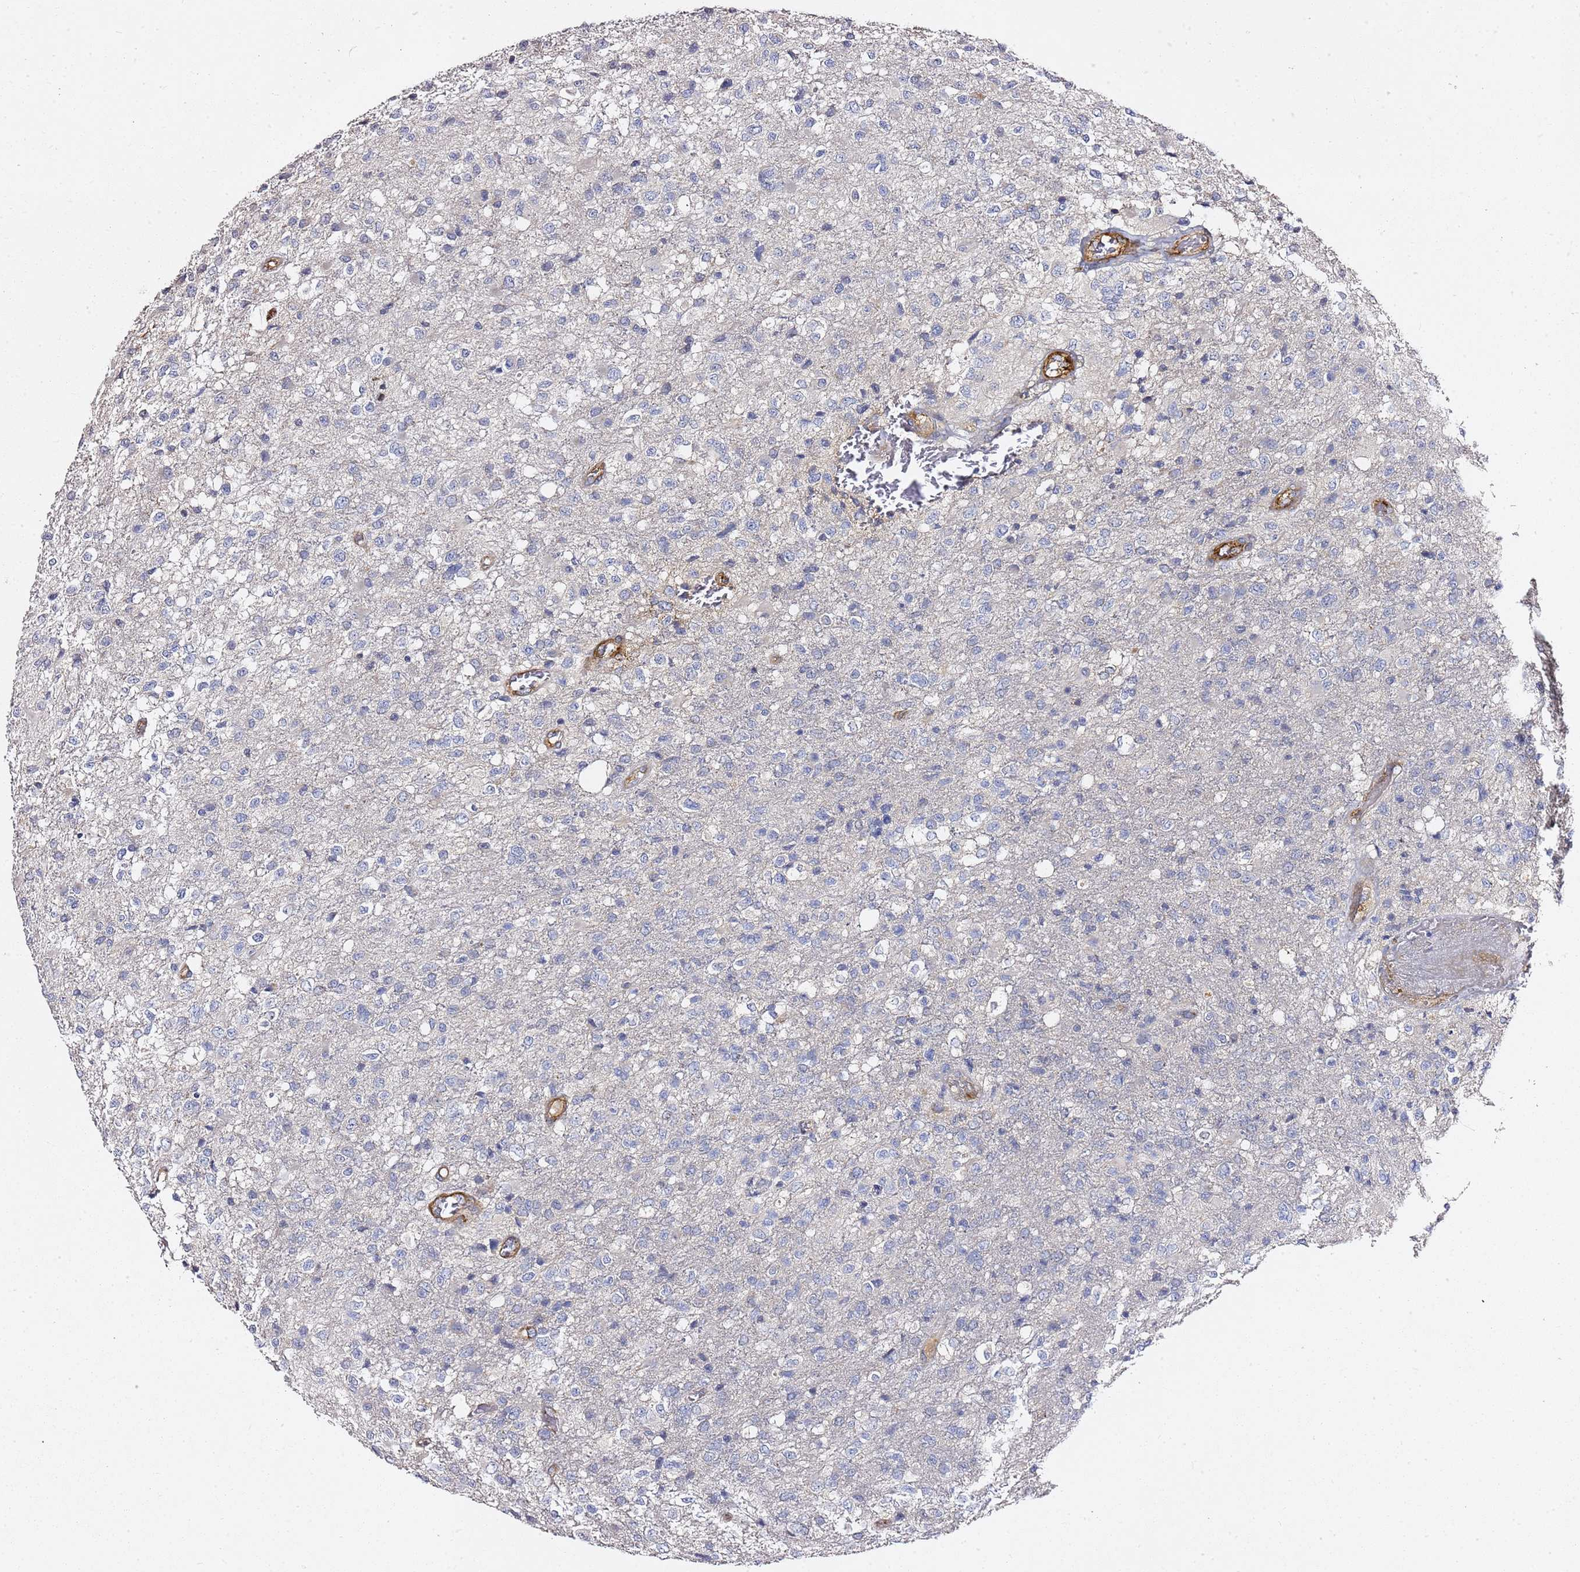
{"staining": {"intensity": "negative", "quantity": "none", "location": "none"}, "tissue": "glioma", "cell_type": "Tumor cells", "image_type": "cancer", "snomed": [{"axis": "morphology", "description": "Glioma, malignant, High grade"}, {"axis": "topography", "description": "Brain"}], "caption": "Immunohistochemistry of human glioma reveals no staining in tumor cells. (DAB (3,3'-diaminobenzidine) IHC with hematoxylin counter stain).", "gene": "EPS8L1", "patient": {"sex": "female", "age": 74}}